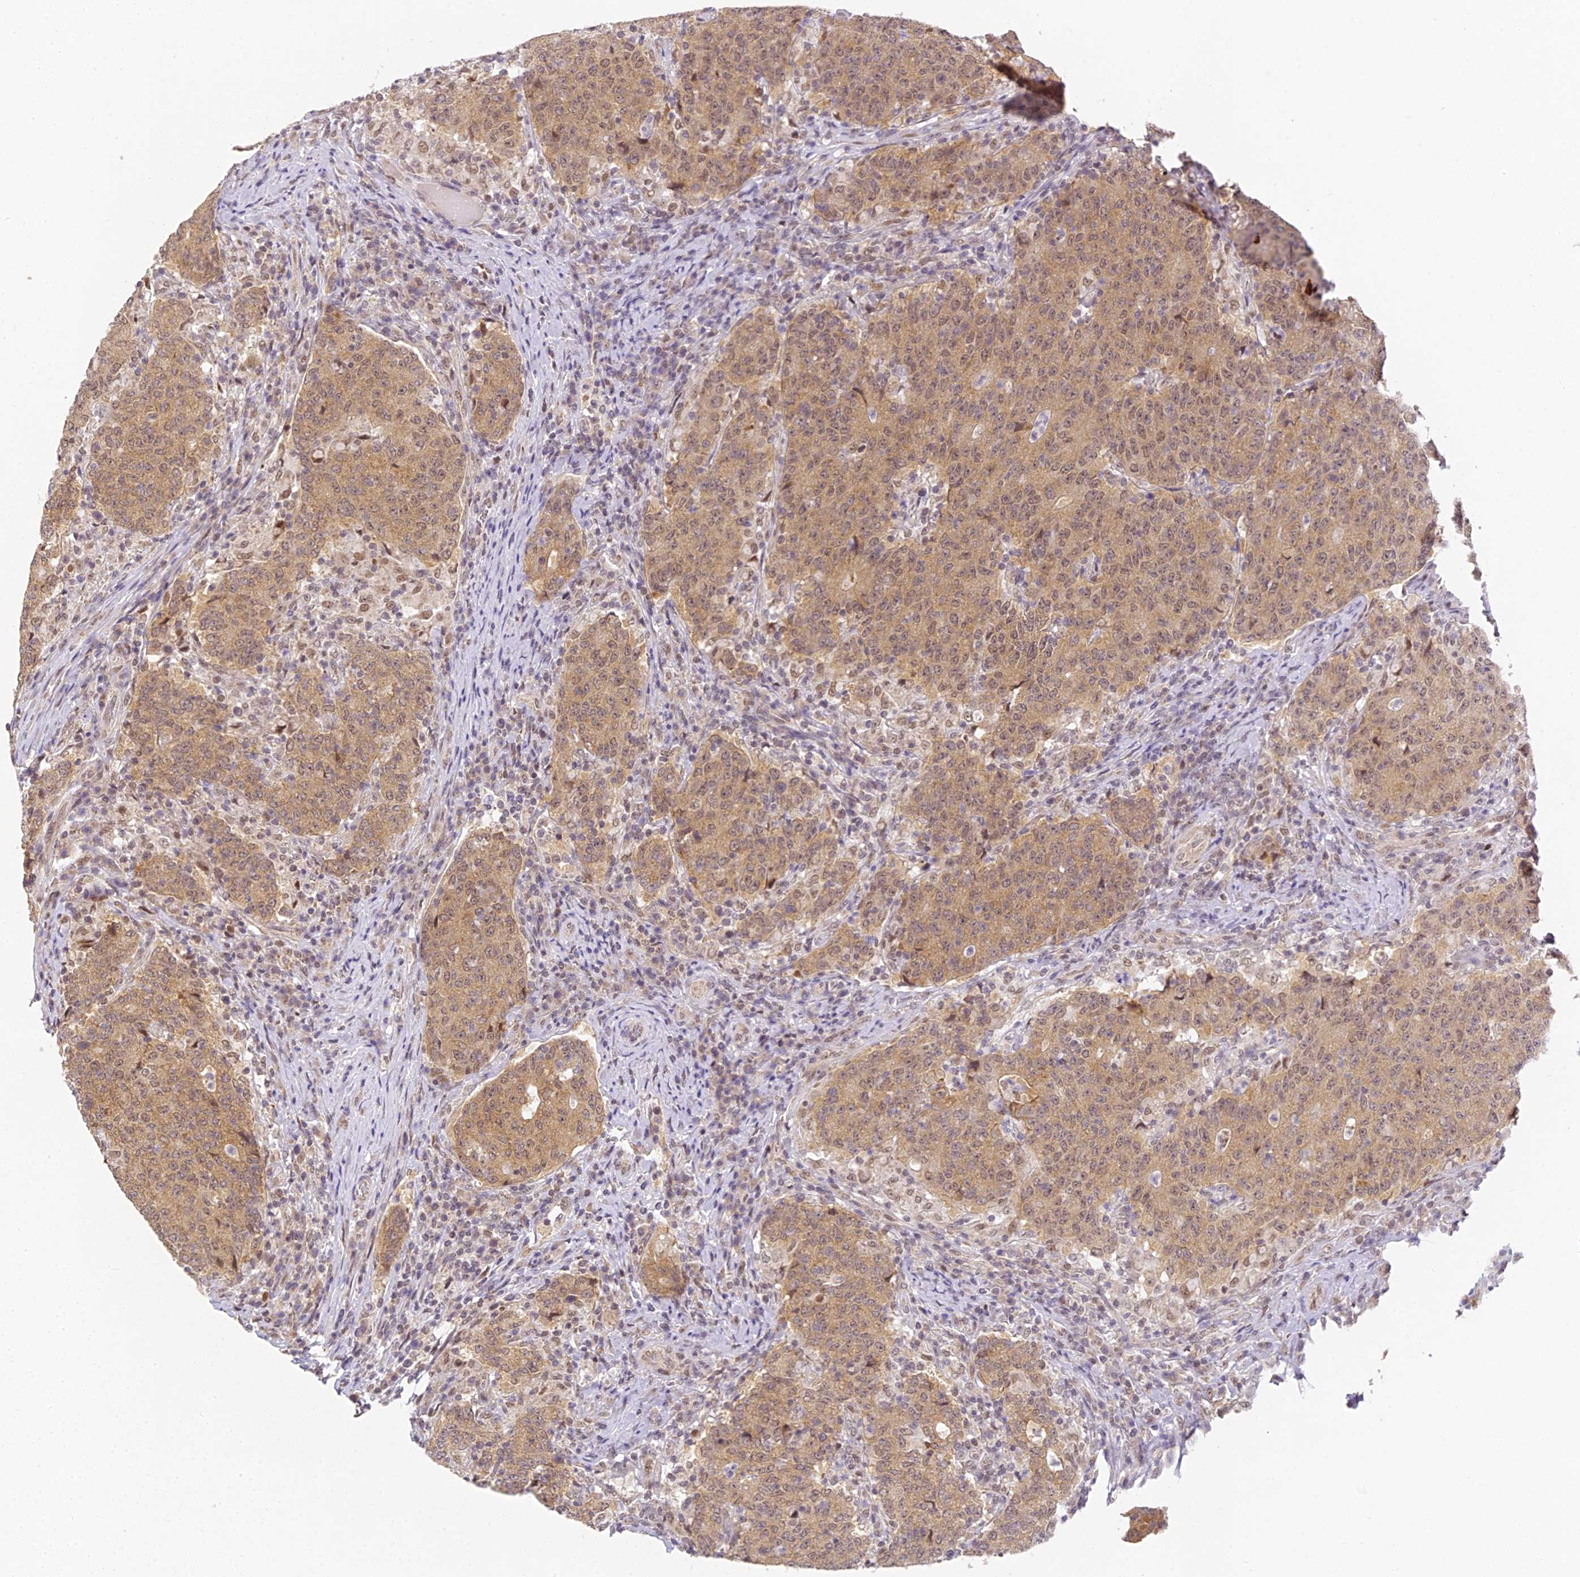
{"staining": {"intensity": "moderate", "quantity": ">75%", "location": "cytoplasmic/membranous,nuclear"}, "tissue": "colorectal cancer", "cell_type": "Tumor cells", "image_type": "cancer", "snomed": [{"axis": "morphology", "description": "Adenocarcinoma, NOS"}, {"axis": "topography", "description": "Colon"}], "caption": "Moderate cytoplasmic/membranous and nuclear protein expression is present in about >75% of tumor cells in adenocarcinoma (colorectal).", "gene": "DNAAF10", "patient": {"sex": "female", "age": 75}}